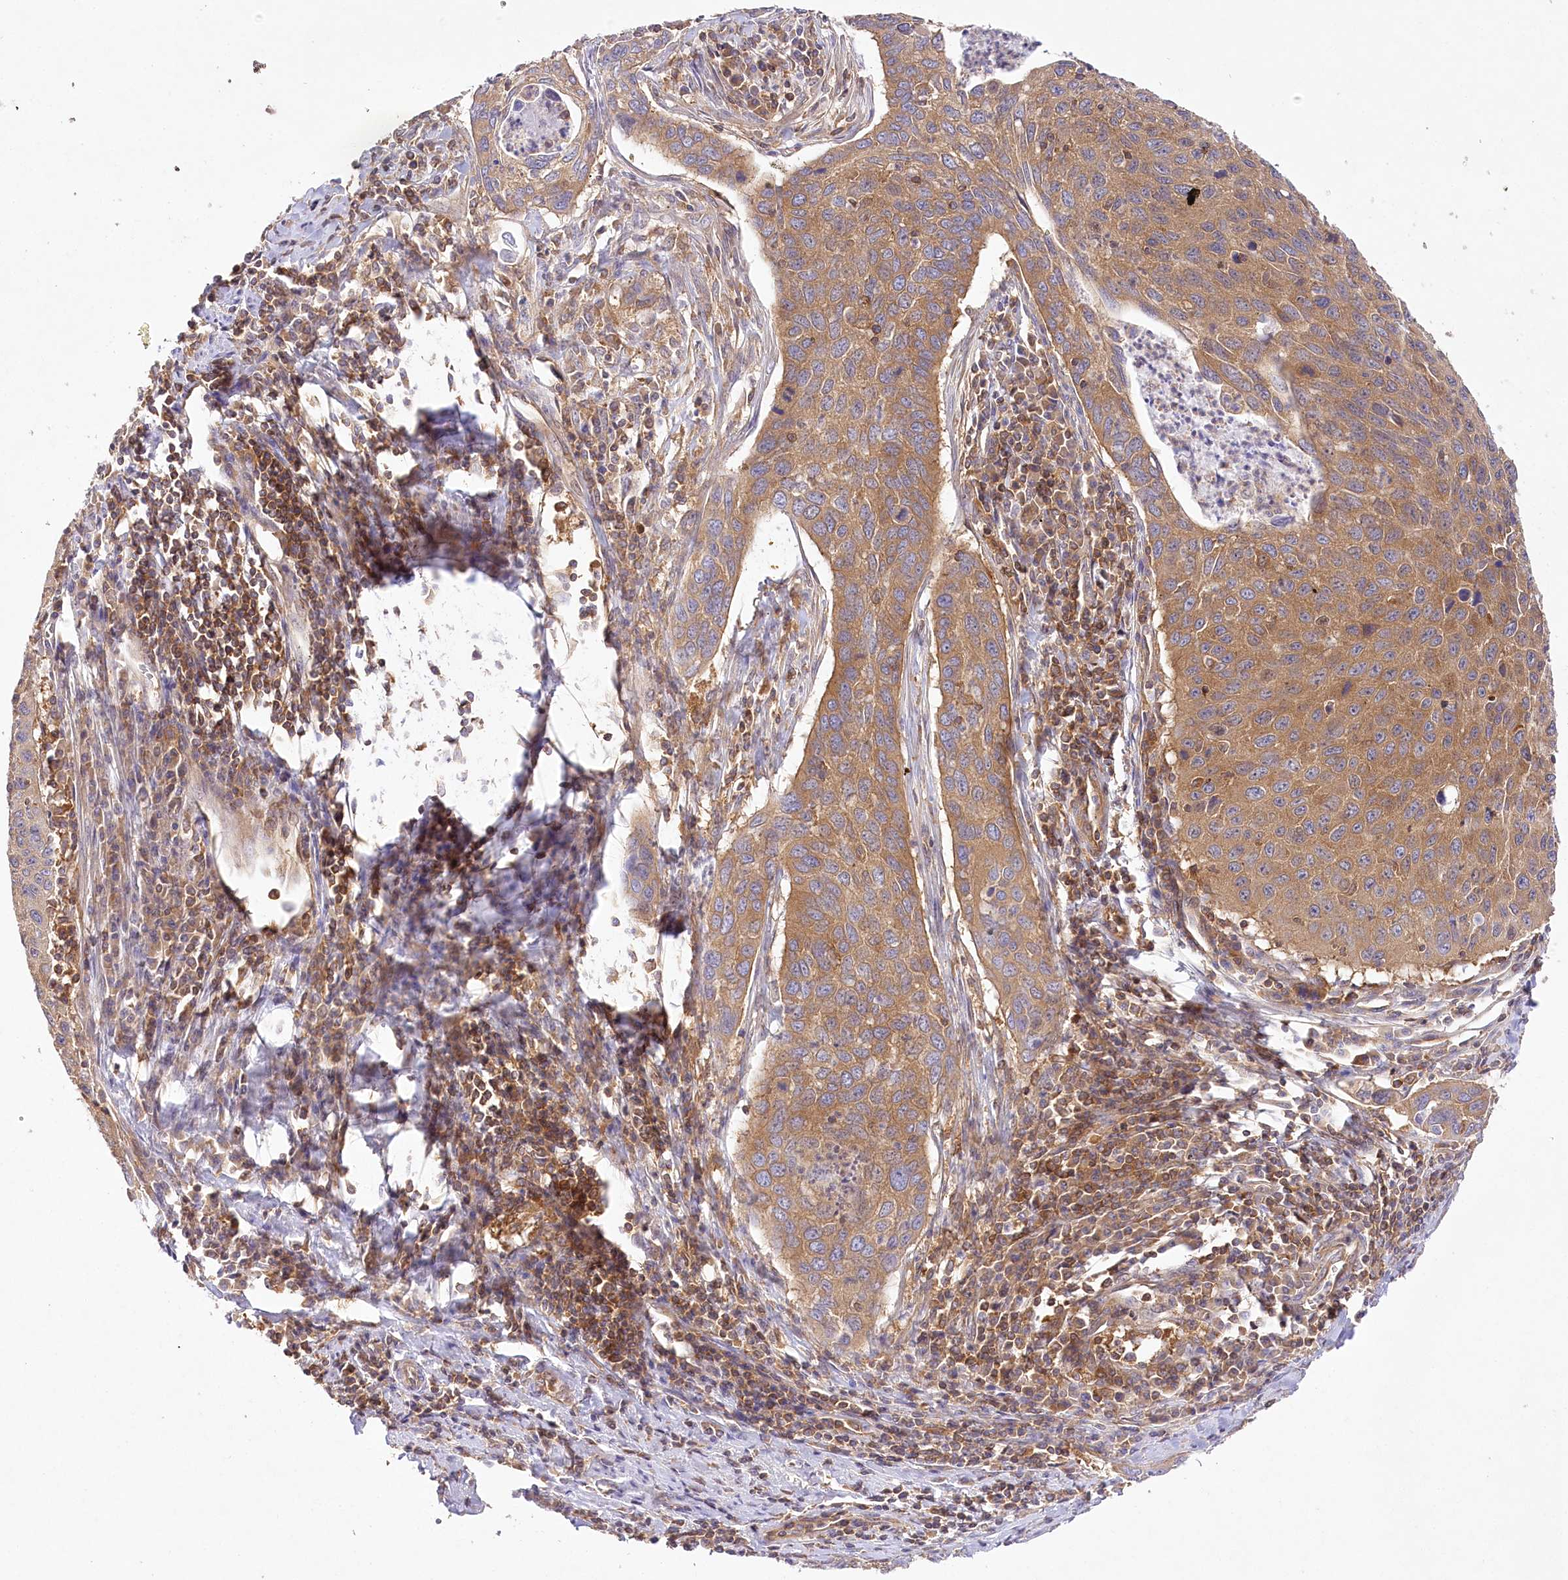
{"staining": {"intensity": "moderate", "quantity": ">75%", "location": "cytoplasmic/membranous"}, "tissue": "cervical cancer", "cell_type": "Tumor cells", "image_type": "cancer", "snomed": [{"axis": "morphology", "description": "Squamous cell carcinoma, NOS"}, {"axis": "topography", "description": "Cervix"}], "caption": "High-magnification brightfield microscopy of cervical squamous cell carcinoma stained with DAB (3,3'-diaminobenzidine) (brown) and counterstained with hematoxylin (blue). tumor cells exhibit moderate cytoplasmic/membranous staining is appreciated in about>75% of cells.", "gene": "ABRAXAS2", "patient": {"sex": "female", "age": 53}}